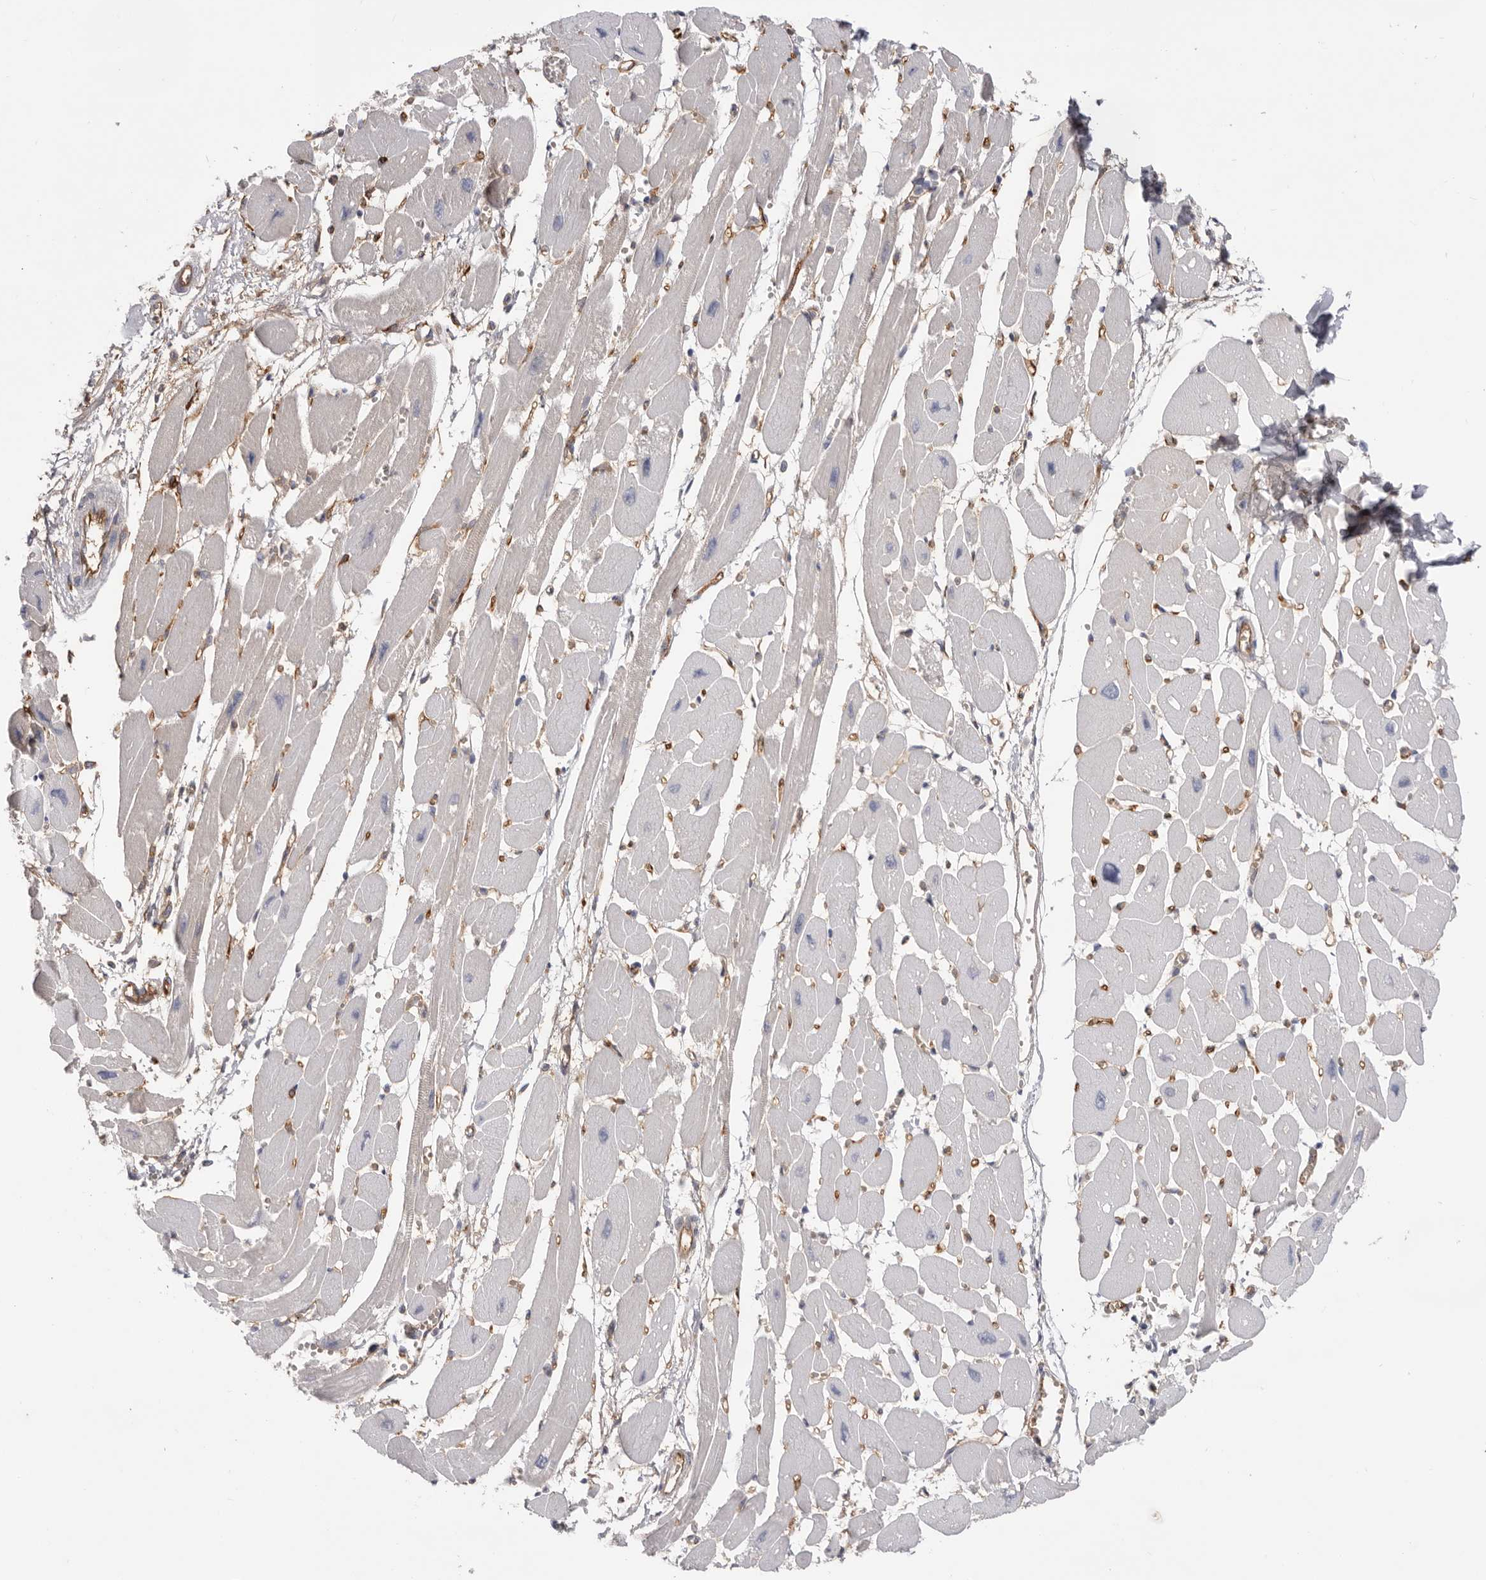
{"staining": {"intensity": "moderate", "quantity": "<25%", "location": "cytoplasmic/membranous"}, "tissue": "heart muscle", "cell_type": "Cardiomyocytes", "image_type": "normal", "snomed": [{"axis": "morphology", "description": "Normal tissue, NOS"}, {"axis": "topography", "description": "Heart"}], "caption": "Cardiomyocytes exhibit moderate cytoplasmic/membranous positivity in approximately <25% of cells in normal heart muscle.", "gene": "LRRC66", "patient": {"sex": "female", "age": 54}}